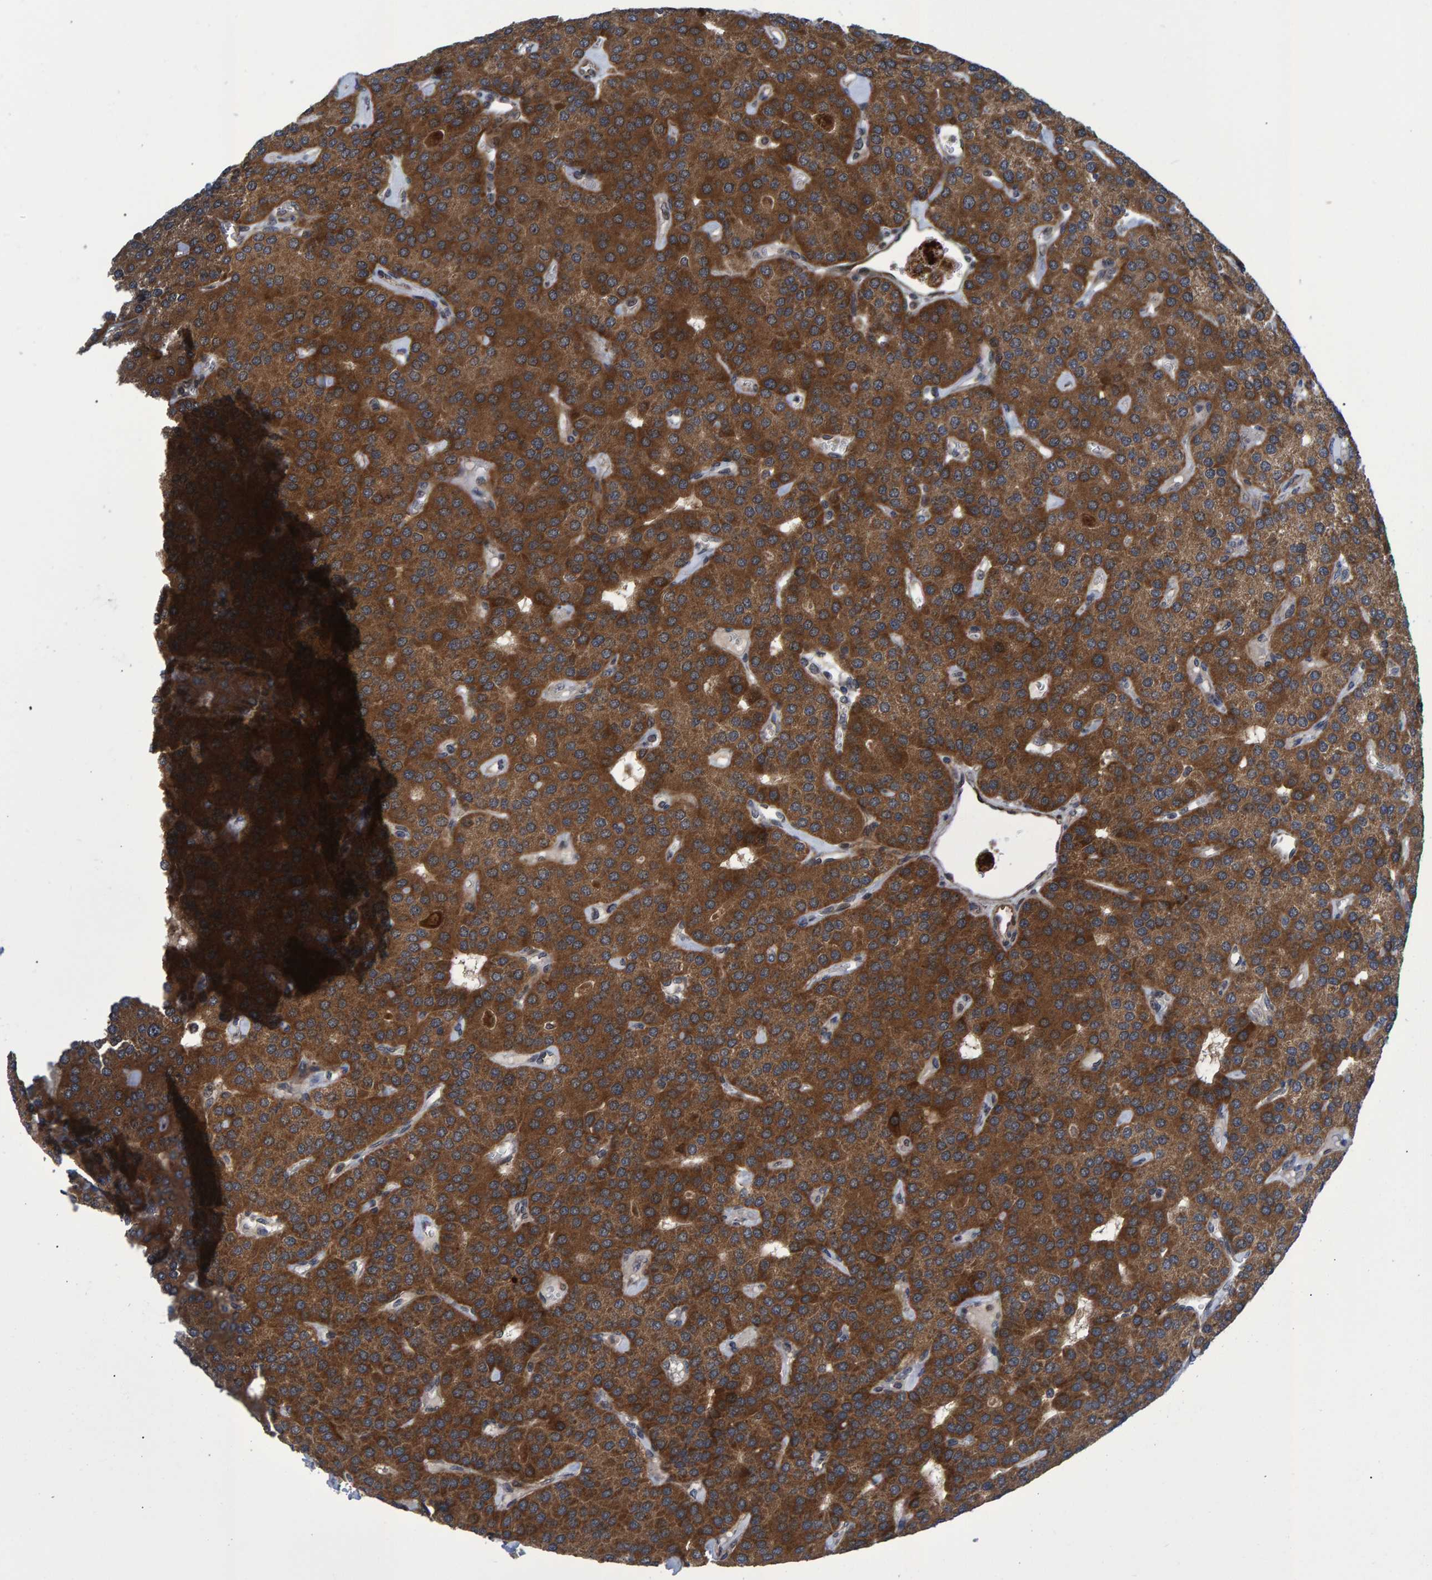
{"staining": {"intensity": "moderate", "quantity": ">75%", "location": "cytoplasmic/membranous"}, "tissue": "parathyroid gland", "cell_type": "Glandular cells", "image_type": "normal", "snomed": [{"axis": "morphology", "description": "Normal tissue, NOS"}, {"axis": "morphology", "description": "Adenoma, NOS"}, {"axis": "topography", "description": "Parathyroid gland"}], "caption": "Glandular cells show medium levels of moderate cytoplasmic/membranous expression in about >75% of cells in benign parathyroid gland. The staining was performed using DAB (3,3'-diaminobenzidine), with brown indicating positive protein expression. Nuclei are stained blue with hematoxylin.", "gene": "ATP6V1H", "patient": {"sex": "female", "age": 86}}